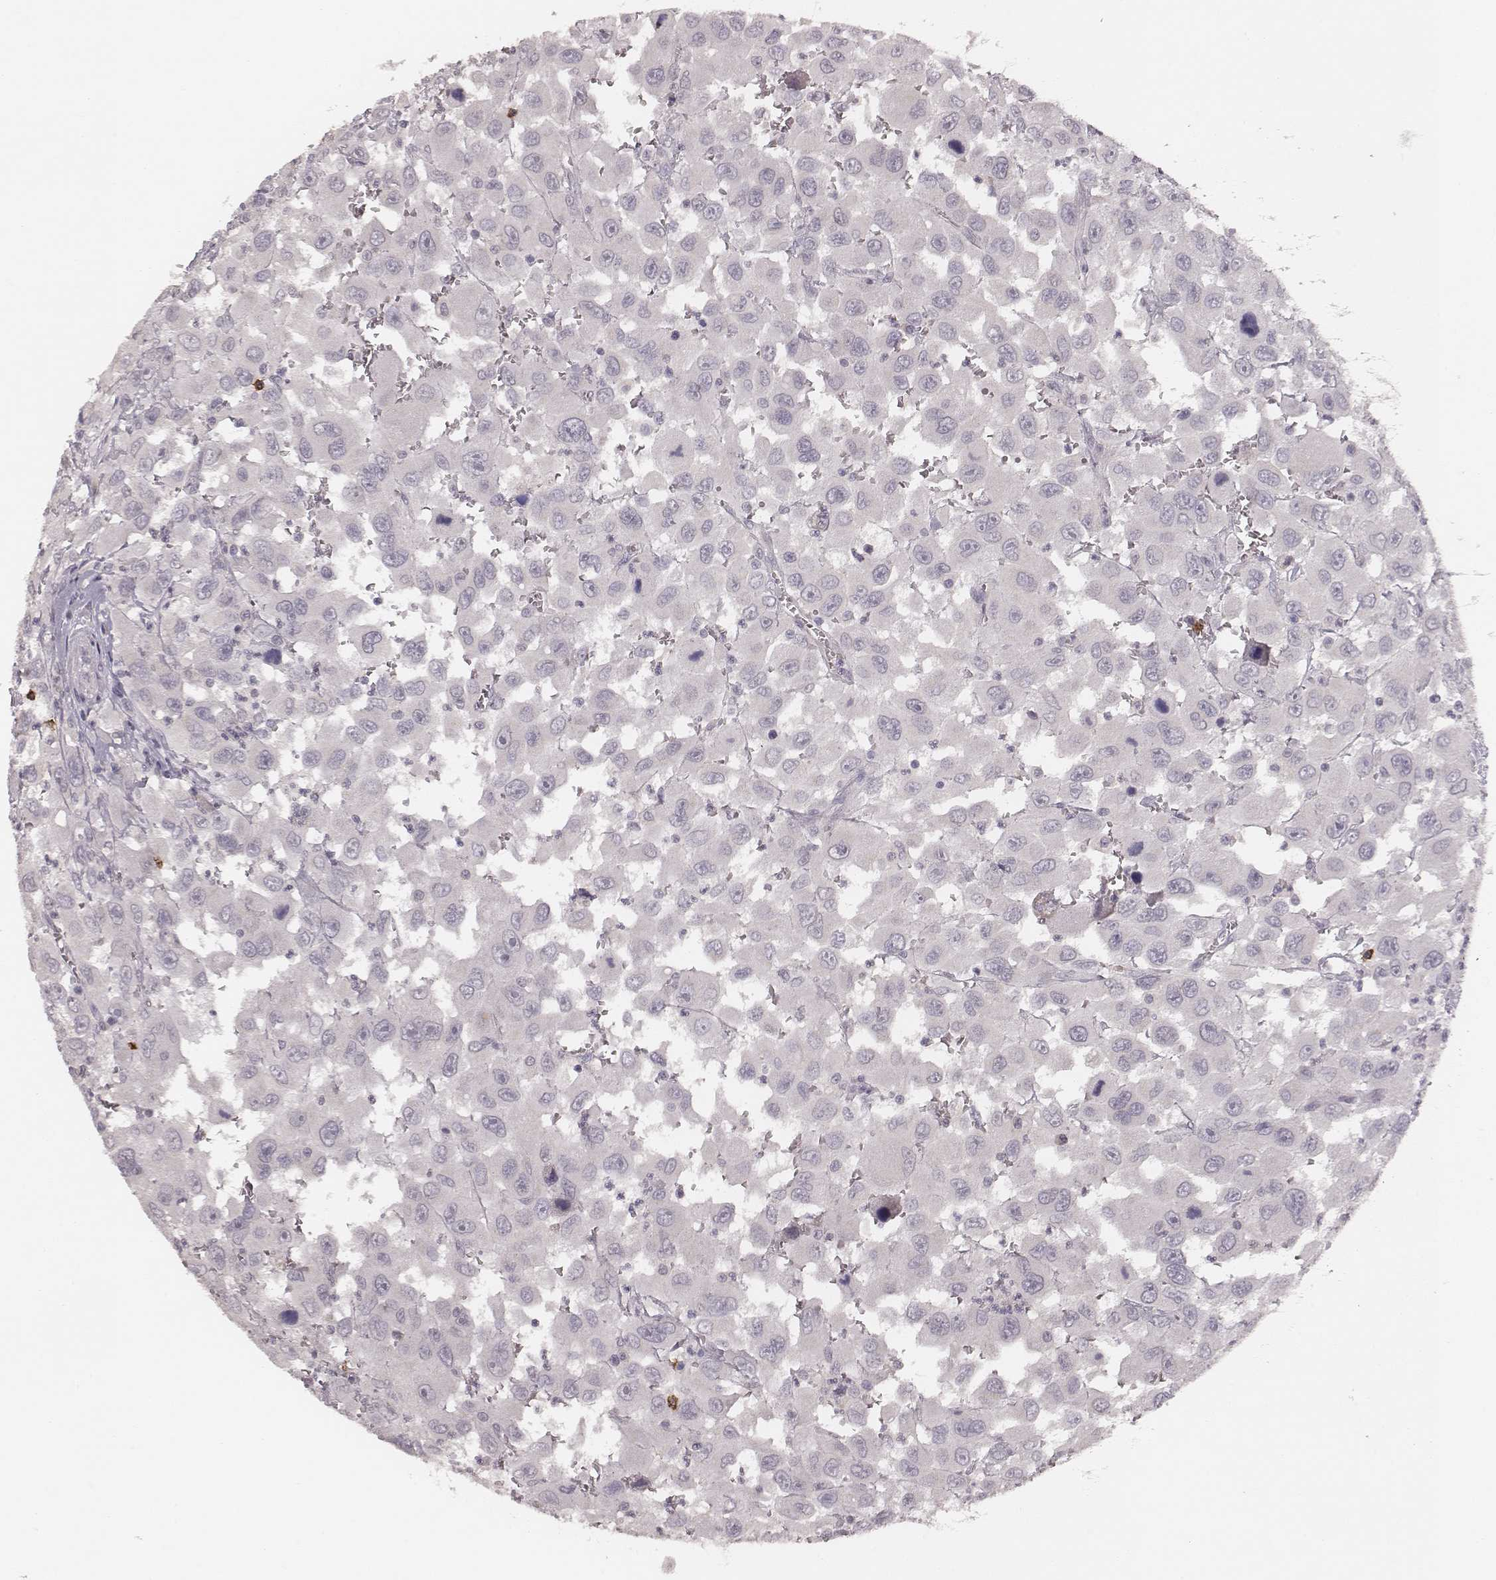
{"staining": {"intensity": "negative", "quantity": "none", "location": "none"}, "tissue": "head and neck cancer", "cell_type": "Tumor cells", "image_type": "cancer", "snomed": [{"axis": "morphology", "description": "Squamous cell carcinoma, NOS"}, {"axis": "morphology", "description": "Squamous cell carcinoma, metastatic, NOS"}, {"axis": "topography", "description": "Oral tissue"}, {"axis": "topography", "description": "Head-Neck"}], "caption": "This is an immunohistochemistry image of head and neck cancer (metastatic squamous cell carcinoma). There is no staining in tumor cells.", "gene": "CD8A", "patient": {"sex": "female", "age": 85}}